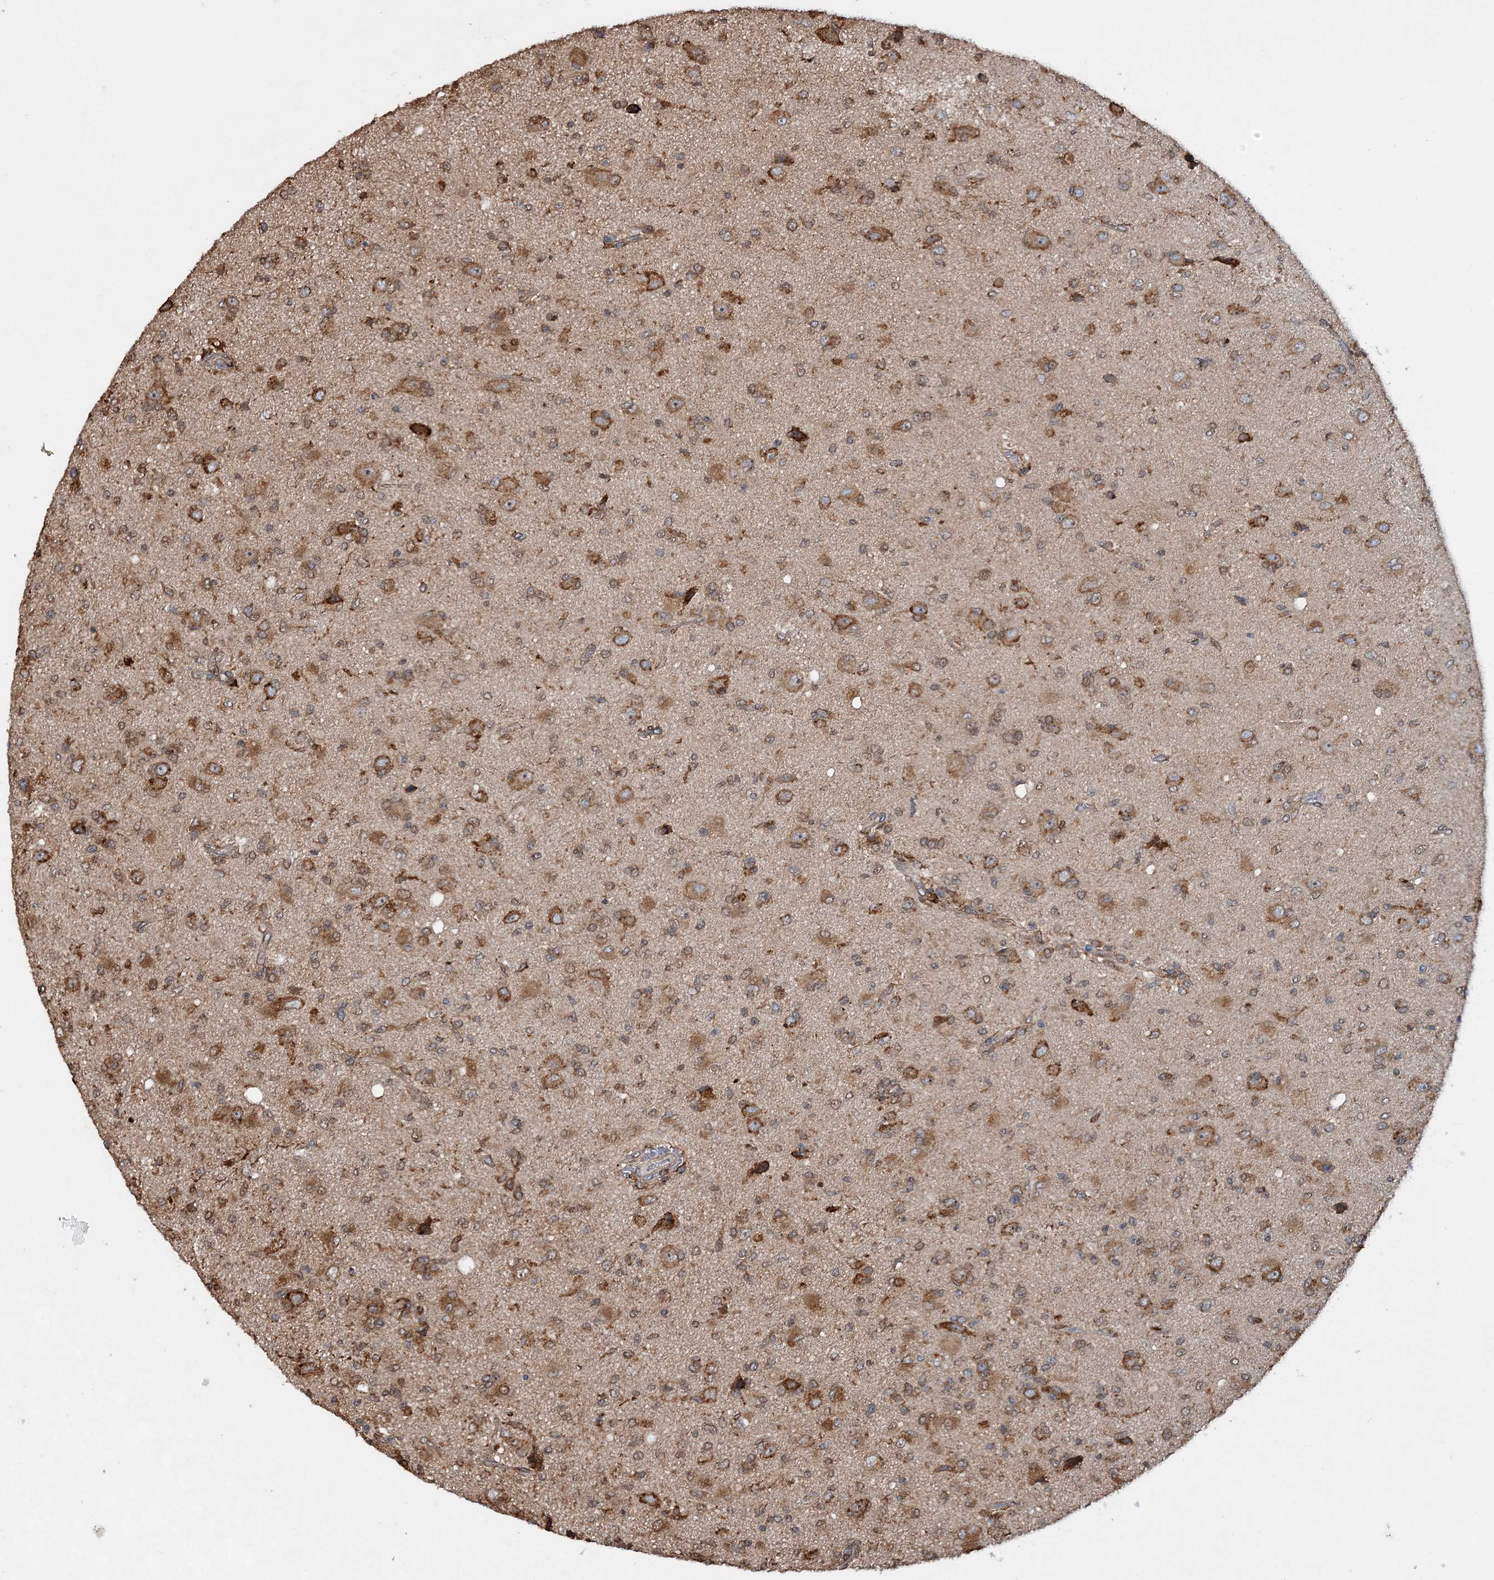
{"staining": {"intensity": "moderate", "quantity": ">75%", "location": "cytoplasmic/membranous"}, "tissue": "glioma", "cell_type": "Tumor cells", "image_type": "cancer", "snomed": [{"axis": "morphology", "description": "Glioma, malignant, High grade"}, {"axis": "topography", "description": "Brain"}], "caption": "Brown immunohistochemical staining in human malignant high-grade glioma shows moderate cytoplasmic/membranous positivity in about >75% of tumor cells.", "gene": "WDR12", "patient": {"sex": "female", "age": 57}}